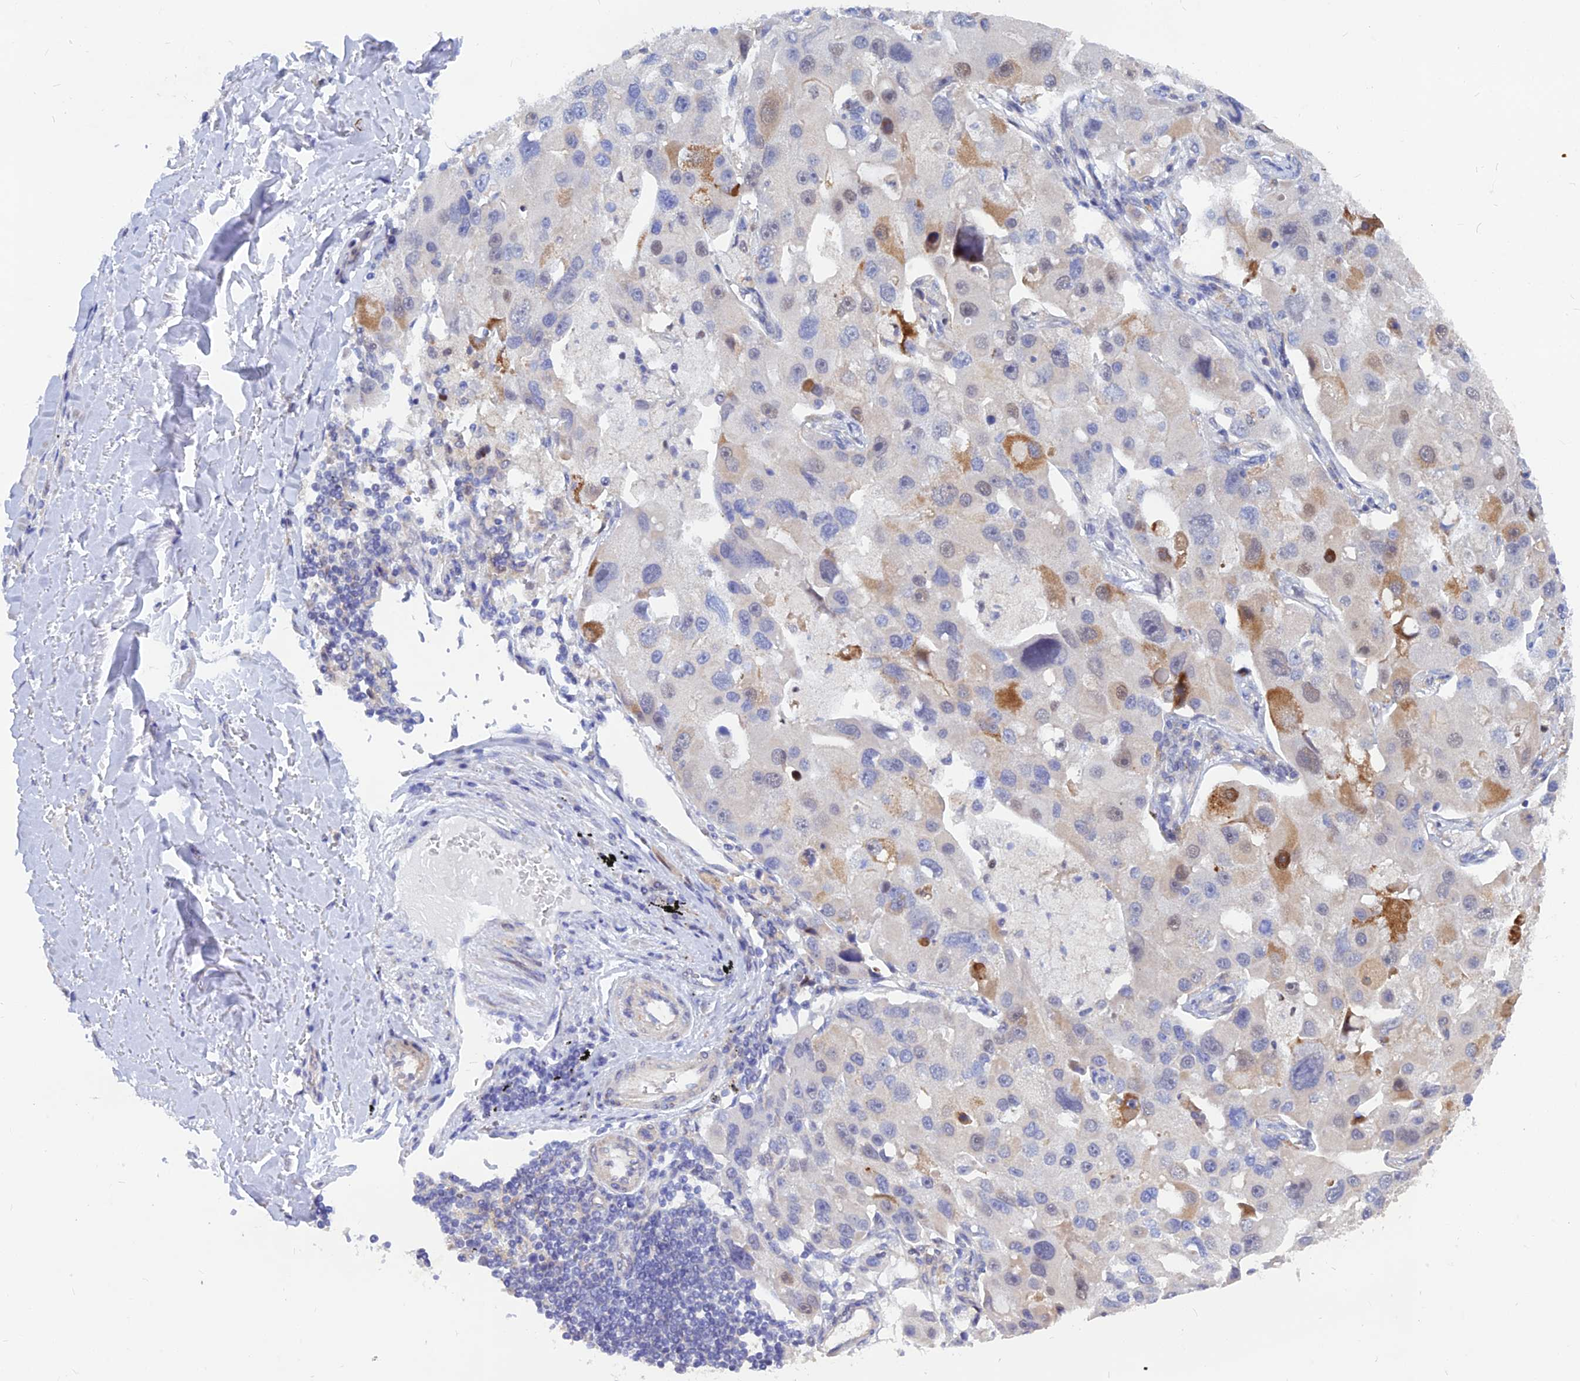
{"staining": {"intensity": "moderate", "quantity": "<25%", "location": "cytoplasmic/membranous"}, "tissue": "lung cancer", "cell_type": "Tumor cells", "image_type": "cancer", "snomed": [{"axis": "morphology", "description": "Adenocarcinoma, NOS"}, {"axis": "topography", "description": "Lung"}], "caption": "Human lung cancer stained with a brown dye reveals moderate cytoplasmic/membranous positive positivity in about <25% of tumor cells.", "gene": "DNAJC16", "patient": {"sex": "female", "age": 54}}